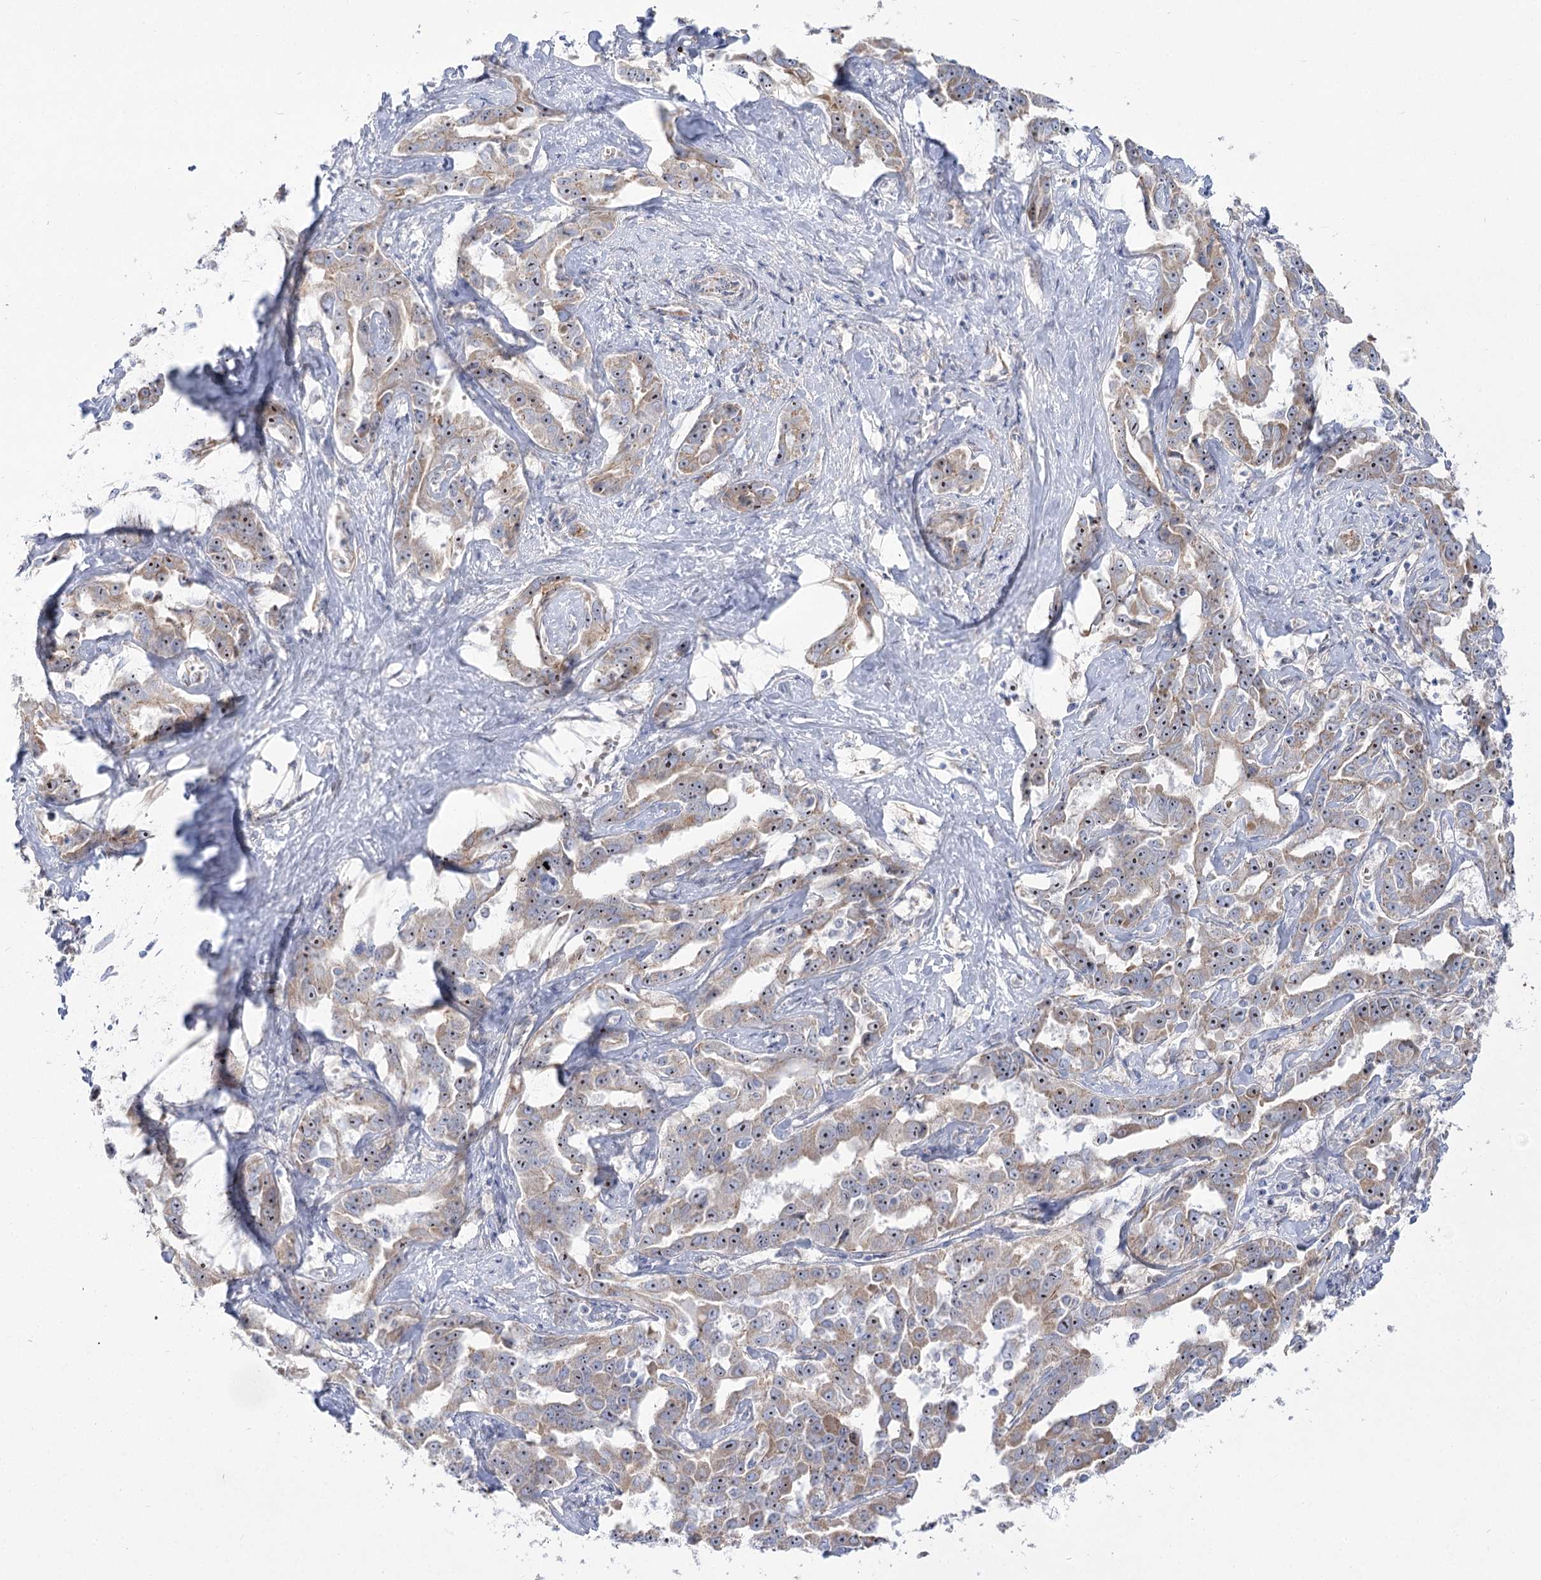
{"staining": {"intensity": "moderate", "quantity": ">75%", "location": "cytoplasmic/membranous,nuclear"}, "tissue": "liver cancer", "cell_type": "Tumor cells", "image_type": "cancer", "snomed": [{"axis": "morphology", "description": "Cholangiocarcinoma"}, {"axis": "topography", "description": "Liver"}], "caption": "DAB immunohistochemical staining of human liver cancer shows moderate cytoplasmic/membranous and nuclear protein positivity in about >75% of tumor cells. (IHC, brightfield microscopy, high magnification).", "gene": "SUOX", "patient": {"sex": "male", "age": 59}}